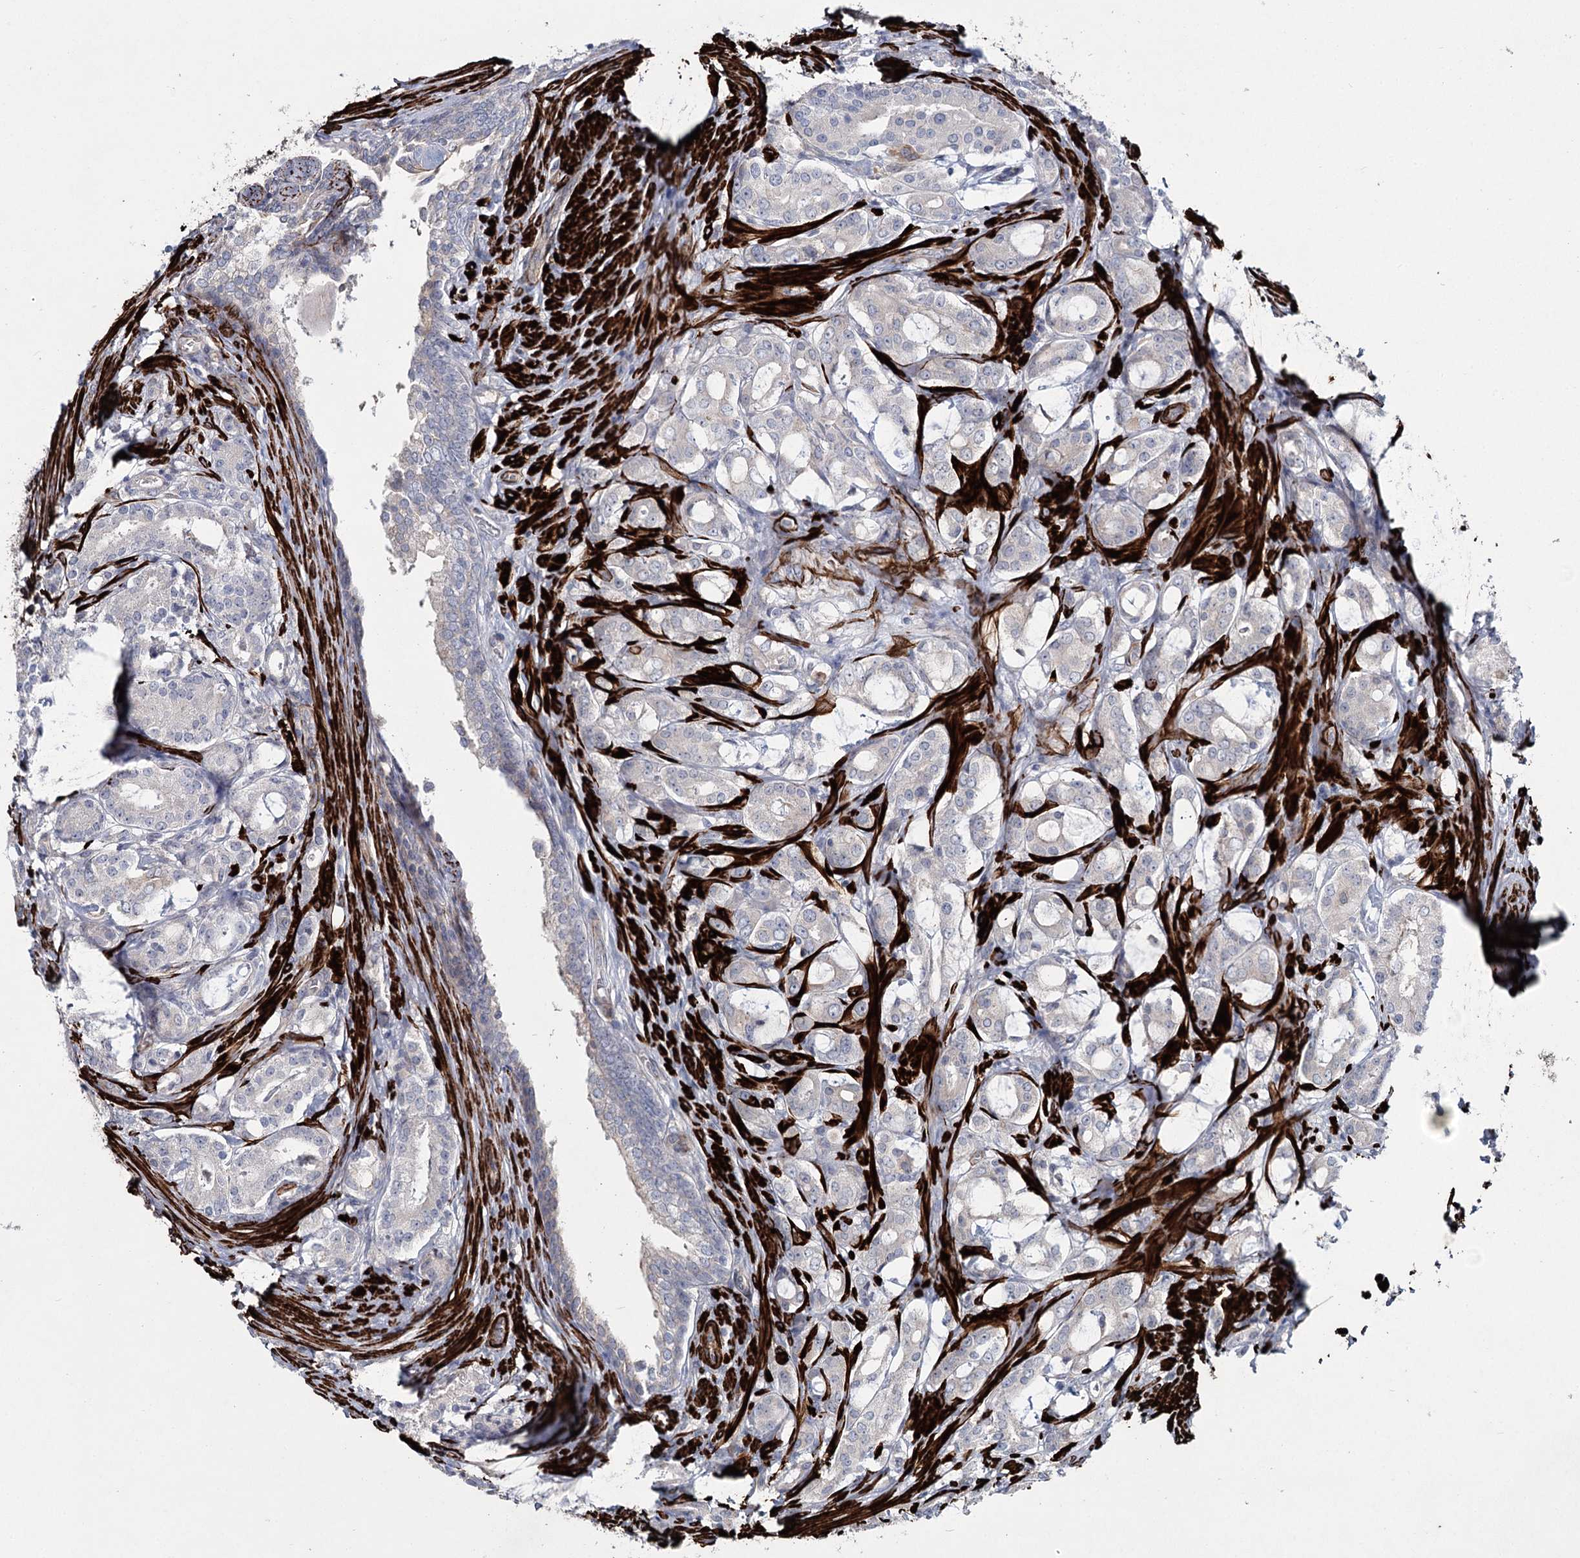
{"staining": {"intensity": "negative", "quantity": "none", "location": "none"}, "tissue": "prostate cancer", "cell_type": "Tumor cells", "image_type": "cancer", "snomed": [{"axis": "morphology", "description": "Adenocarcinoma, High grade"}, {"axis": "topography", "description": "Prostate"}], "caption": "High magnification brightfield microscopy of prostate cancer (high-grade adenocarcinoma) stained with DAB (3,3'-diaminobenzidine) (brown) and counterstained with hematoxylin (blue): tumor cells show no significant expression.", "gene": "SUMF1", "patient": {"sex": "male", "age": 63}}